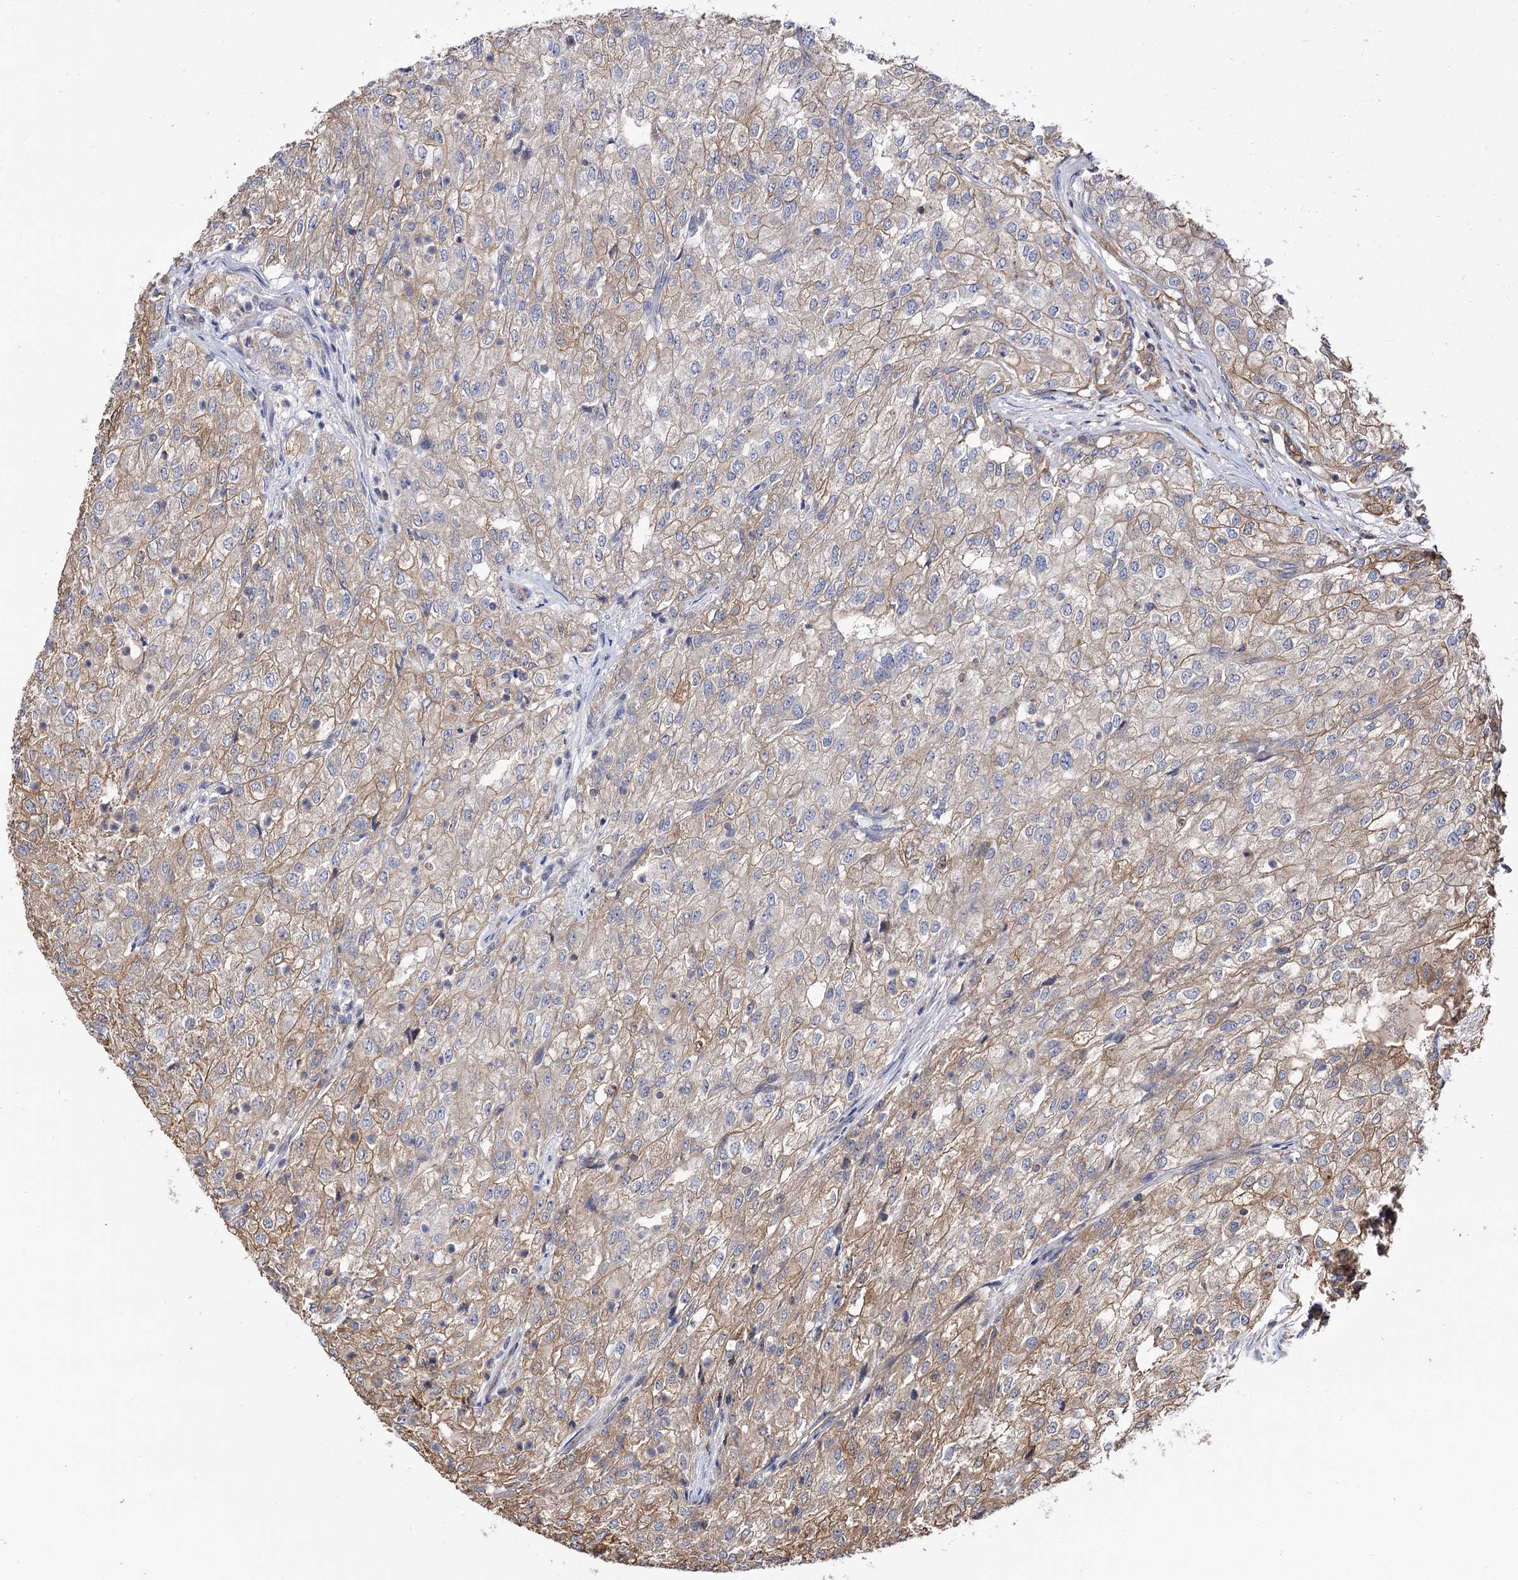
{"staining": {"intensity": "weak", "quantity": "25%-75%", "location": "cytoplasmic/membranous"}, "tissue": "renal cancer", "cell_type": "Tumor cells", "image_type": "cancer", "snomed": [{"axis": "morphology", "description": "Adenocarcinoma, NOS"}, {"axis": "topography", "description": "Kidney"}], "caption": "Protein expression analysis of renal adenocarcinoma shows weak cytoplasmic/membranous expression in approximately 25%-75% of tumor cells.", "gene": "IDI1", "patient": {"sex": "female", "age": 54}}